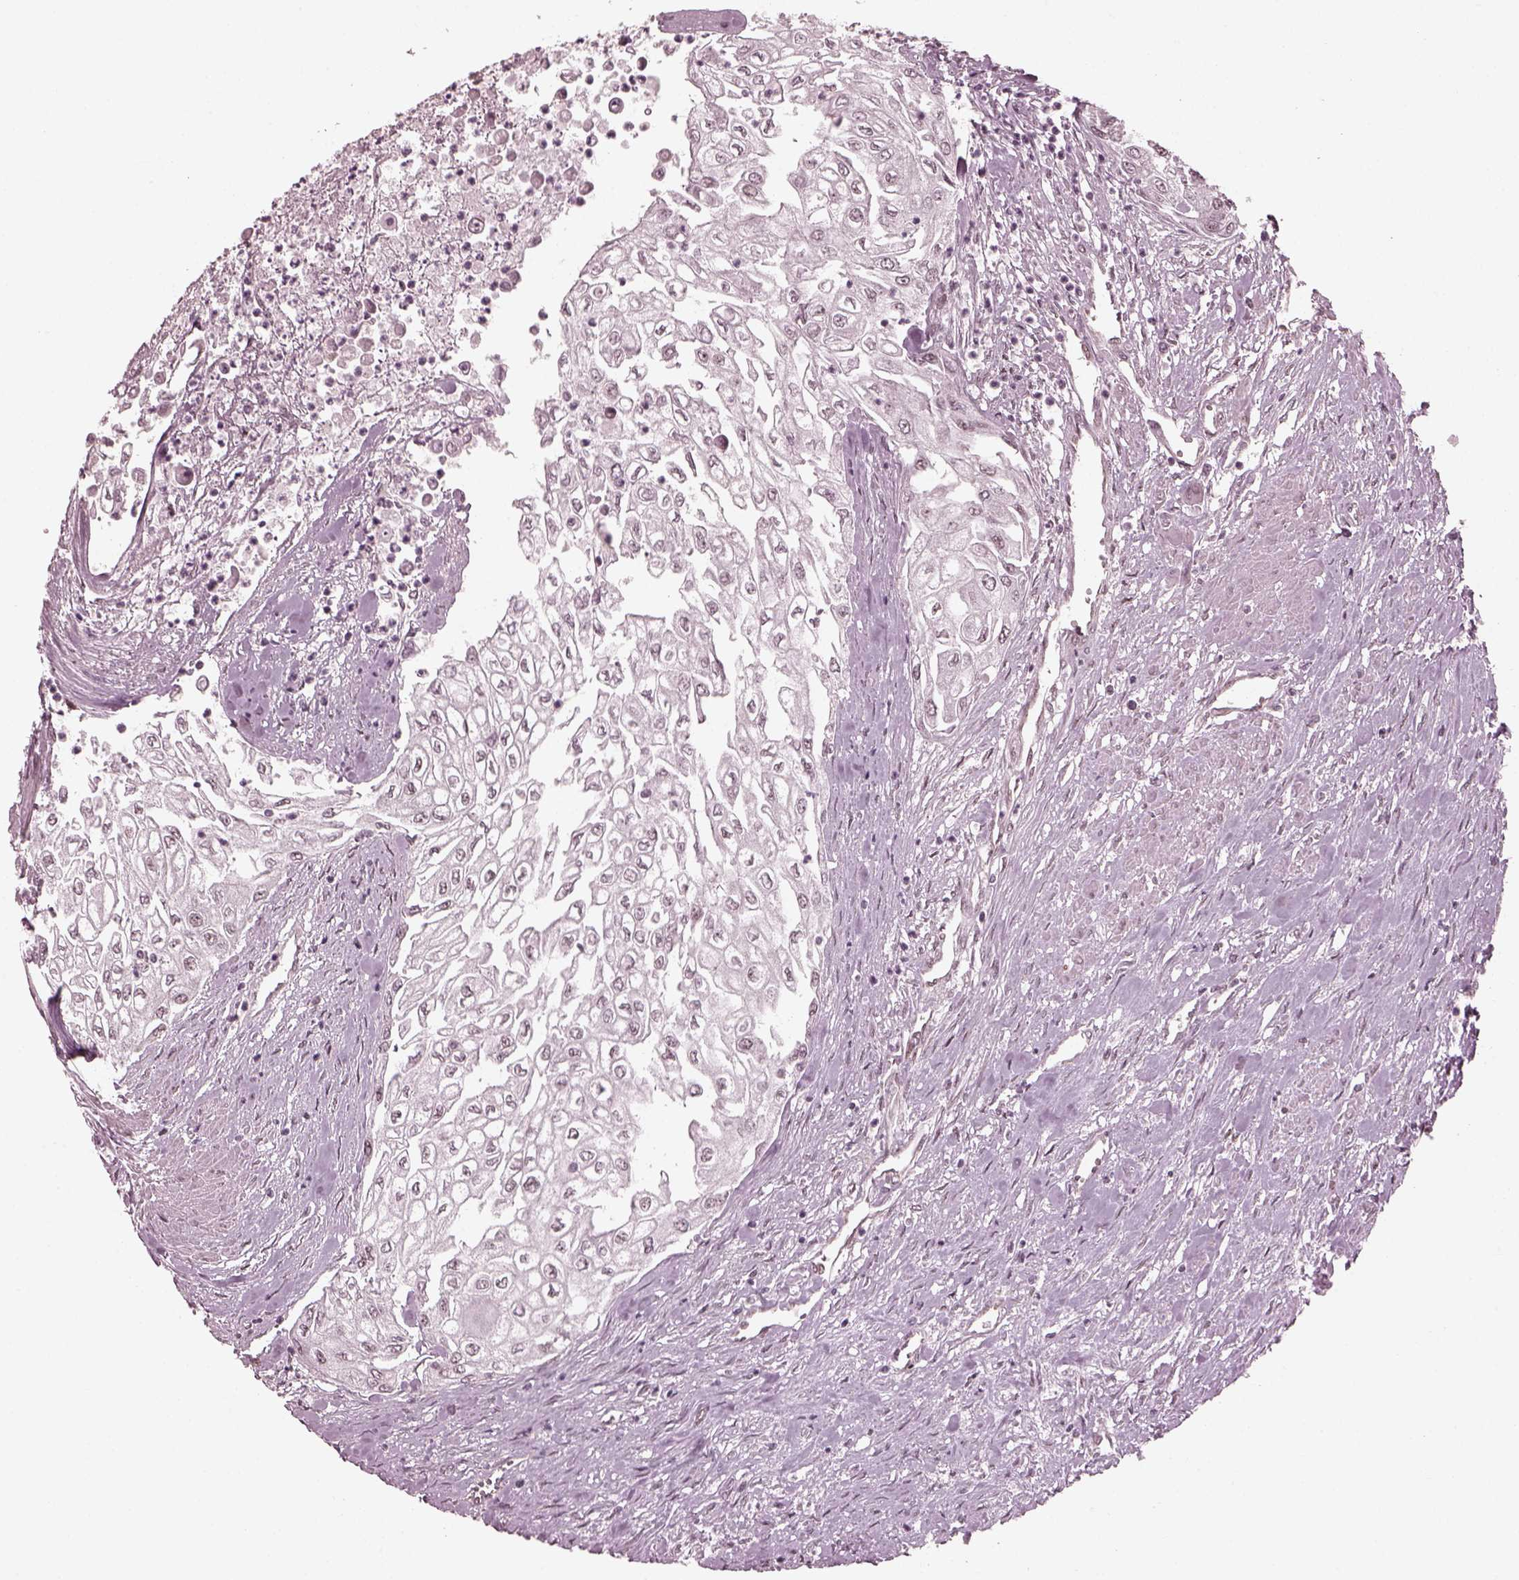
{"staining": {"intensity": "negative", "quantity": "none", "location": "none"}, "tissue": "urothelial cancer", "cell_type": "Tumor cells", "image_type": "cancer", "snomed": [{"axis": "morphology", "description": "Urothelial carcinoma, High grade"}, {"axis": "topography", "description": "Urinary bladder"}], "caption": "Immunohistochemistry (IHC) photomicrograph of neoplastic tissue: urothelial carcinoma (high-grade) stained with DAB (3,3'-diaminobenzidine) shows no significant protein positivity in tumor cells.", "gene": "TRIB3", "patient": {"sex": "male", "age": 62}}